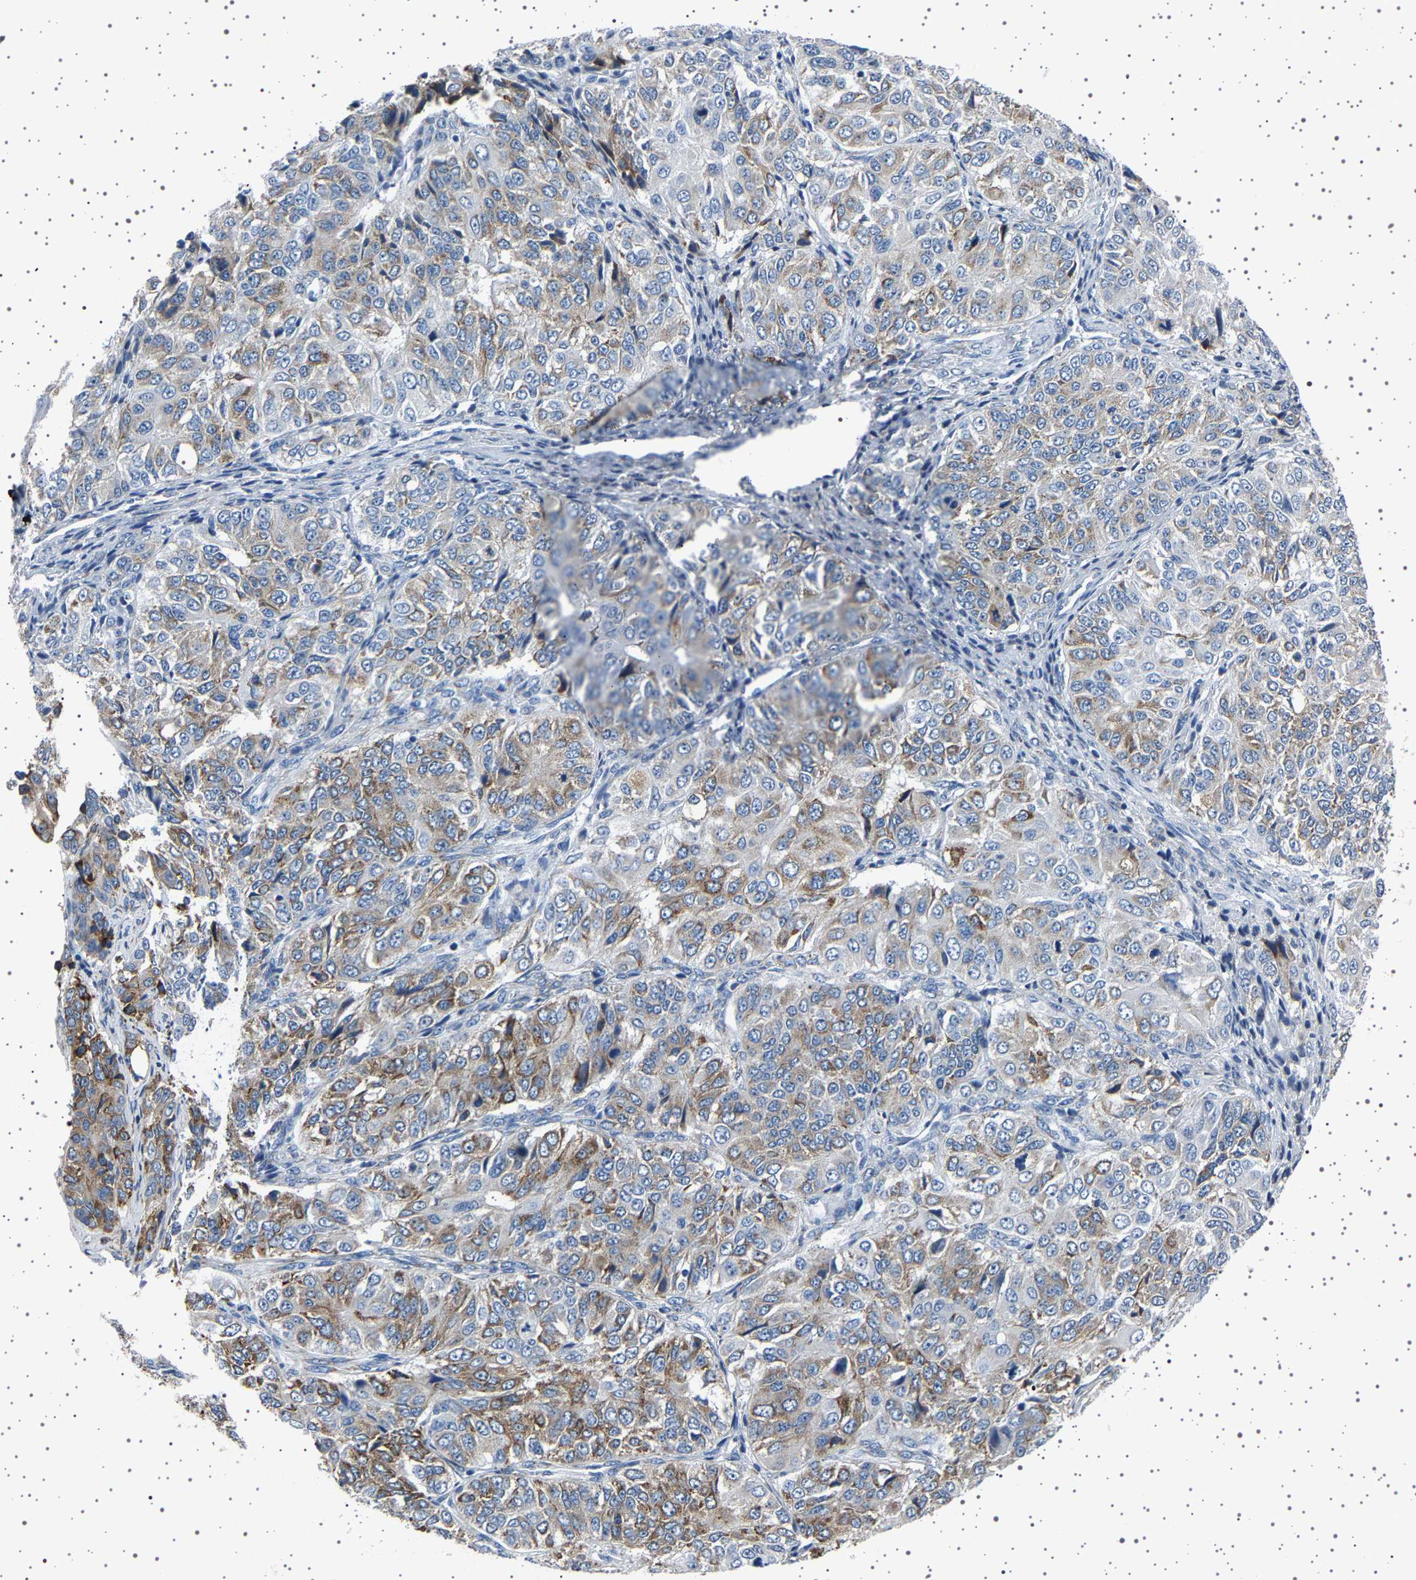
{"staining": {"intensity": "moderate", "quantity": "25%-75%", "location": "cytoplasmic/membranous"}, "tissue": "ovarian cancer", "cell_type": "Tumor cells", "image_type": "cancer", "snomed": [{"axis": "morphology", "description": "Carcinoma, endometroid"}, {"axis": "topography", "description": "Ovary"}], "caption": "Immunohistochemical staining of human ovarian cancer demonstrates medium levels of moderate cytoplasmic/membranous protein staining in about 25%-75% of tumor cells. (DAB (3,3'-diaminobenzidine) = brown stain, brightfield microscopy at high magnification).", "gene": "FTCD", "patient": {"sex": "female", "age": 51}}